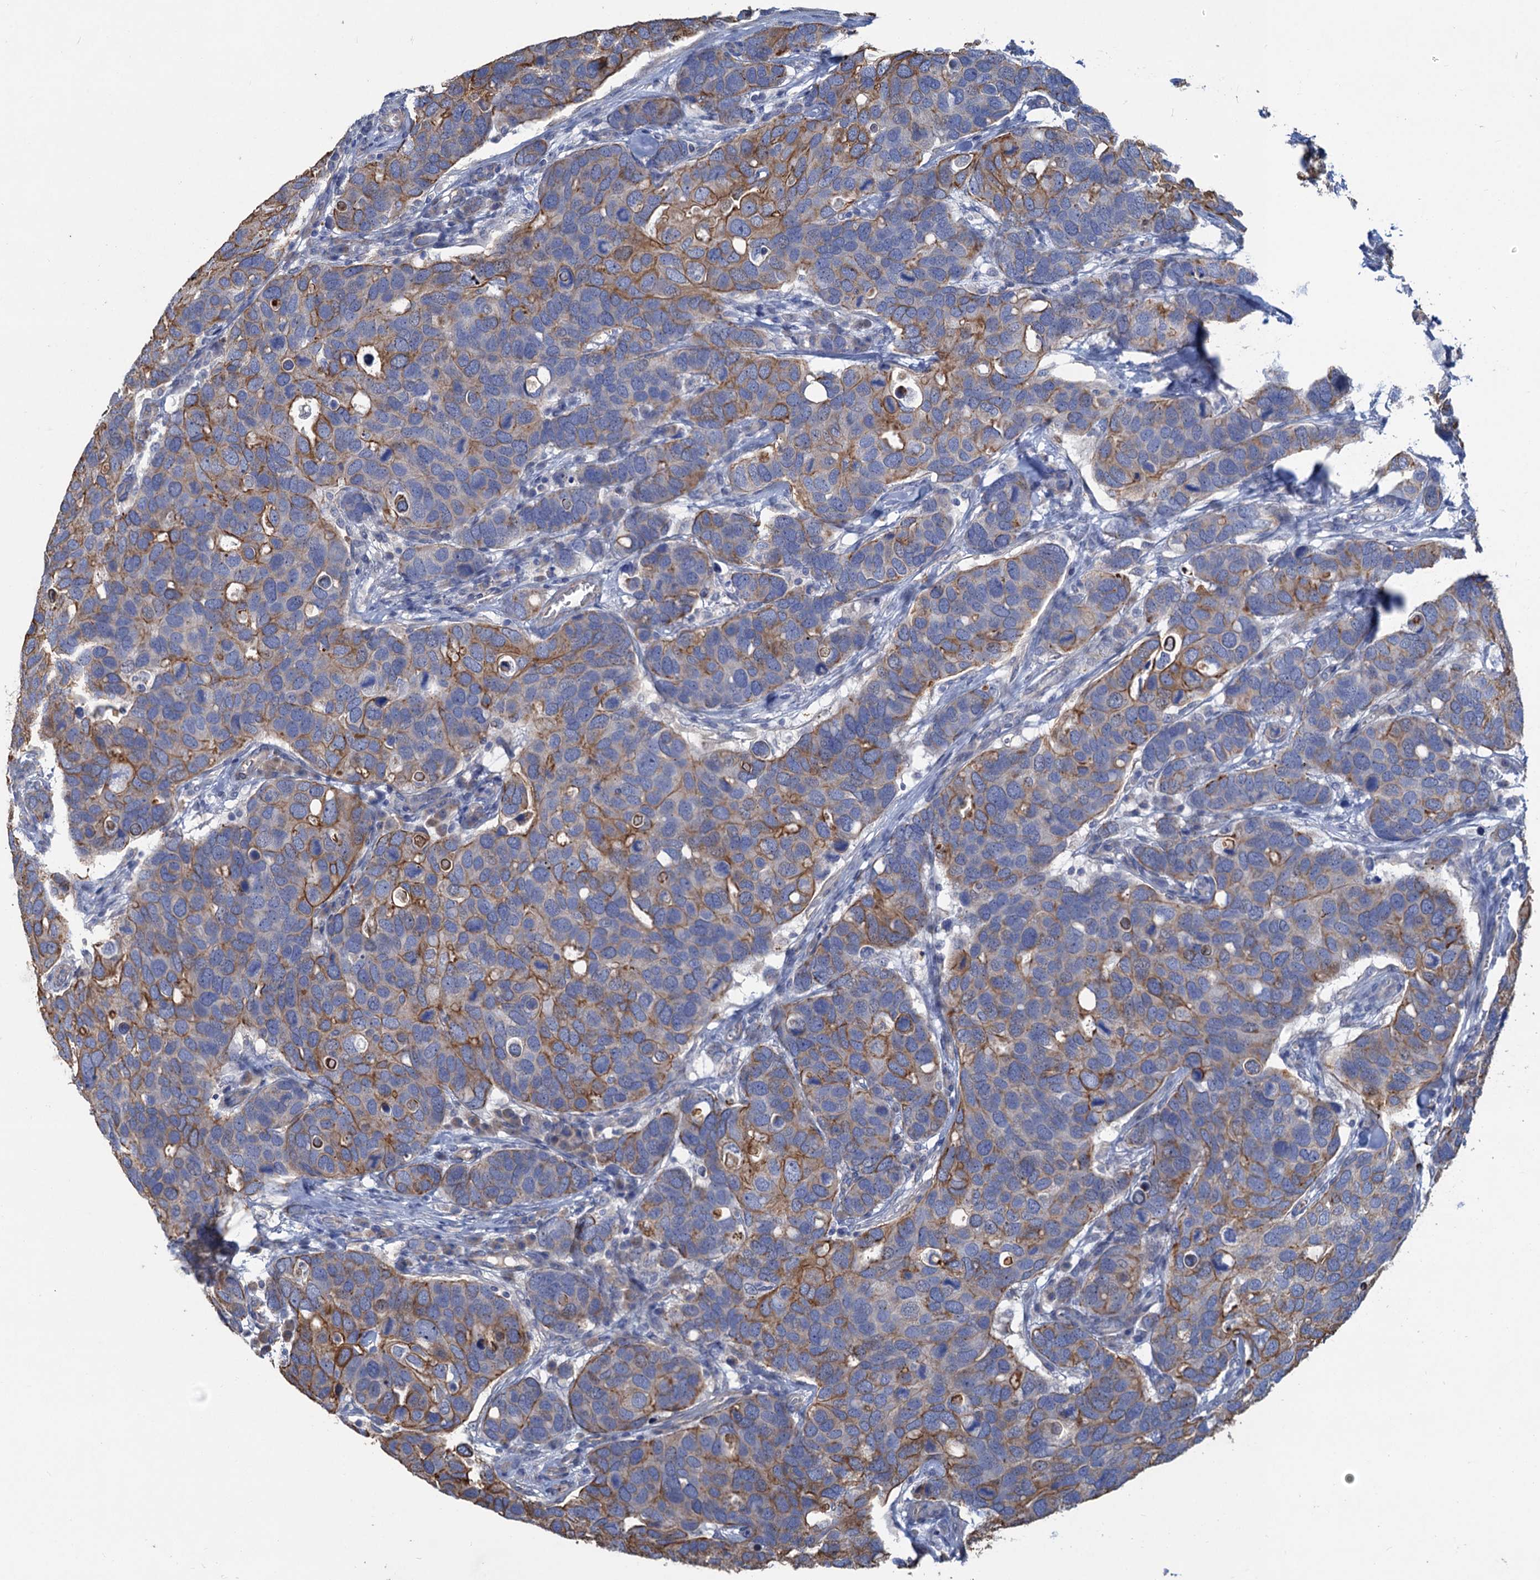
{"staining": {"intensity": "moderate", "quantity": ">75%", "location": "cytoplasmic/membranous"}, "tissue": "breast cancer", "cell_type": "Tumor cells", "image_type": "cancer", "snomed": [{"axis": "morphology", "description": "Duct carcinoma"}, {"axis": "topography", "description": "Breast"}], "caption": "Brown immunohistochemical staining in human breast infiltrating ductal carcinoma demonstrates moderate cytoplasmic/membranous staining in approximately >75% of tumor cells.", "gene": "SMCO3", "patient": {"sex": "female", "age": 83}}